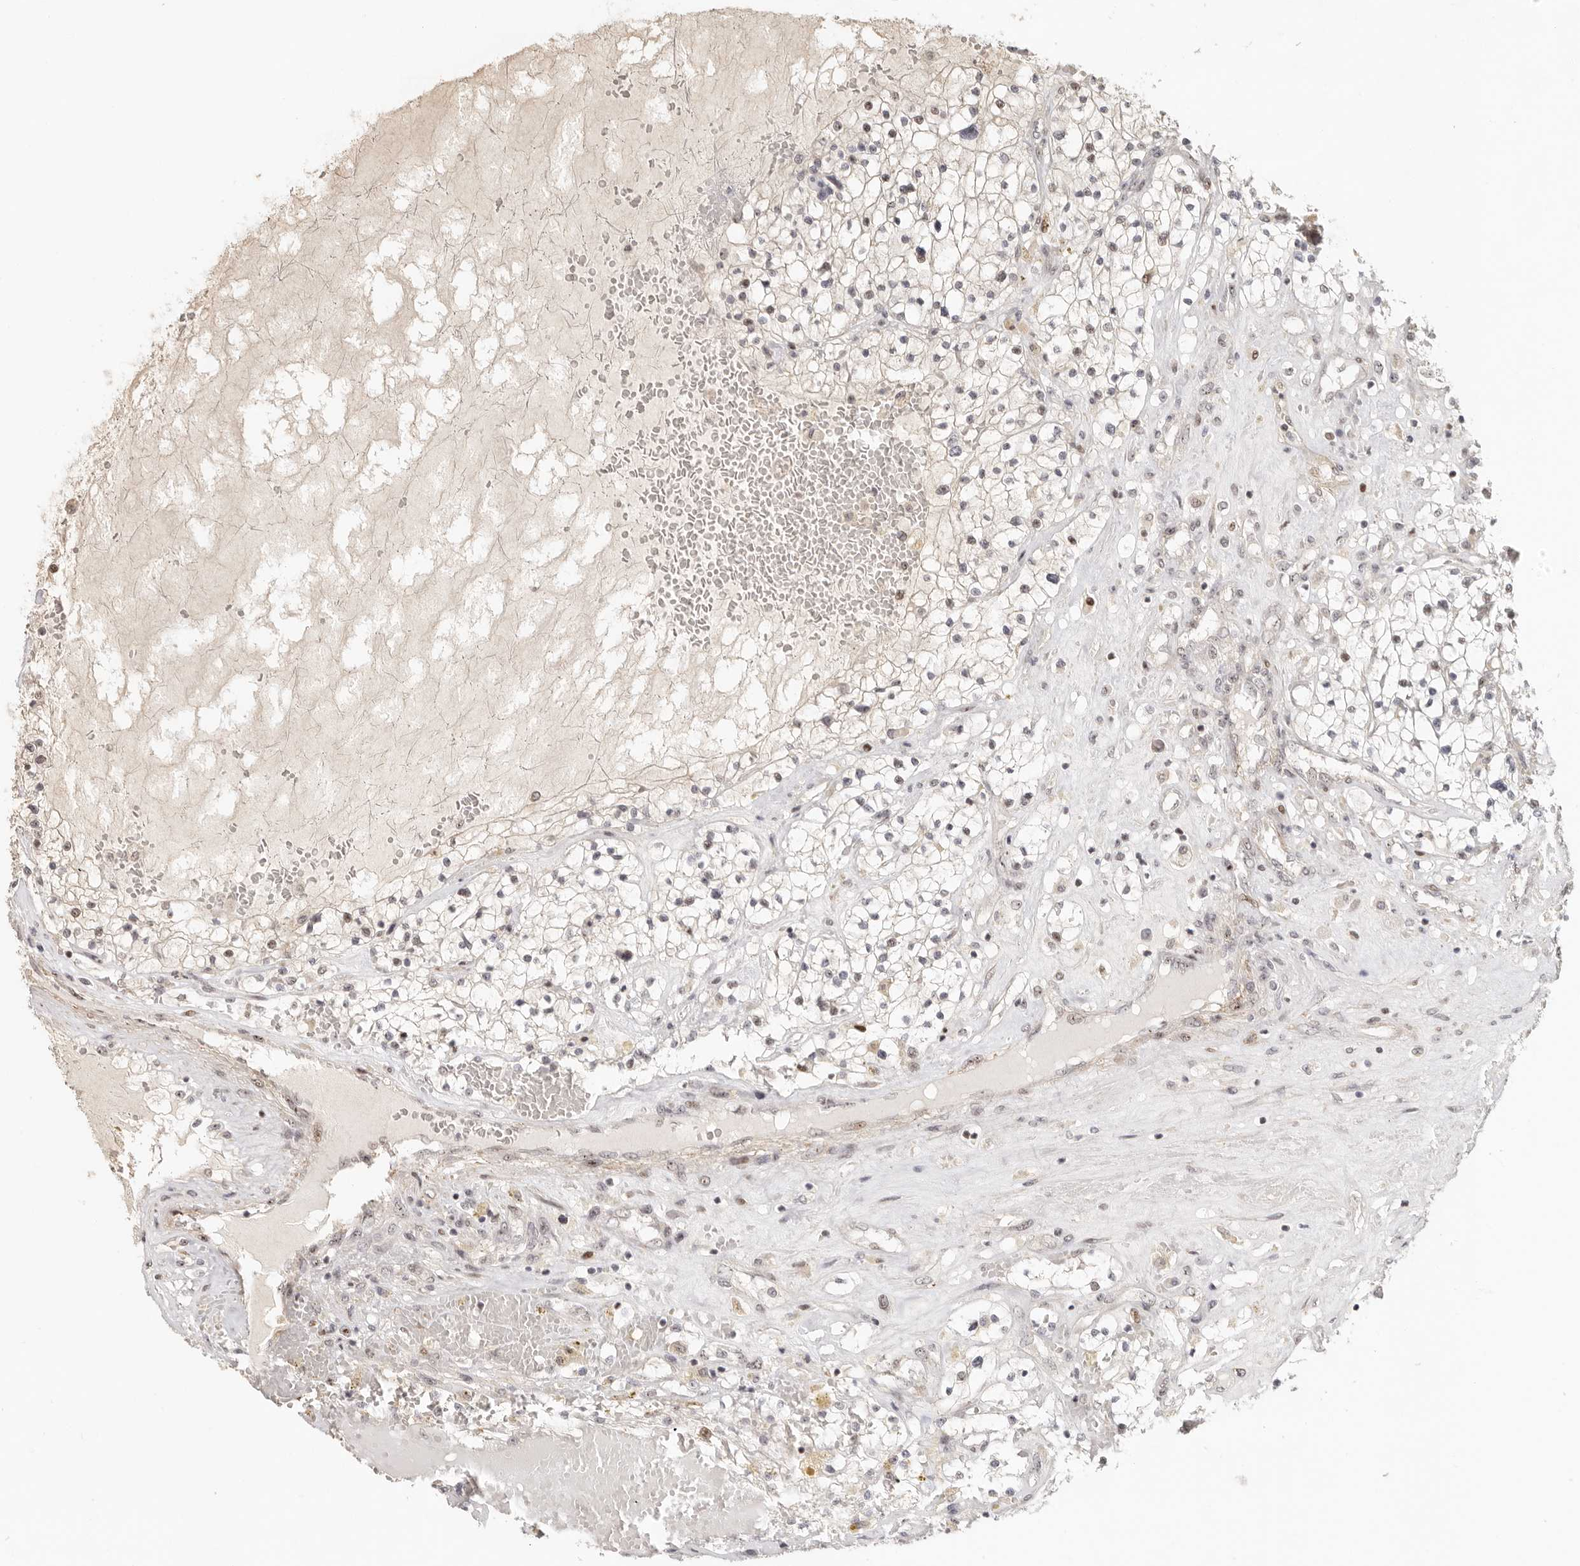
{"staining": {"intensity": "weak", "quantity": "25%-75%", "location": "nuclear"}, "tissue": "renal cancer", "cell_type": "Tumor cells", "image_type": "cancer", "snomed": [{"axis": "morphology", "description": "Normal tissue, NOS"}, {"axis": "morphology", "description": "Adenocarcinoma, NOS"}, {"axis": "topography", "description": "Kidney"}], "caption": "Protein staining of renal cancer (adenocarcinoma) tissue displays weak nuclear expression in approximately 25%-75% of tumor cells.", "gene": "GPBP1L1", "patient": {"sex": "male", "age": 68}}